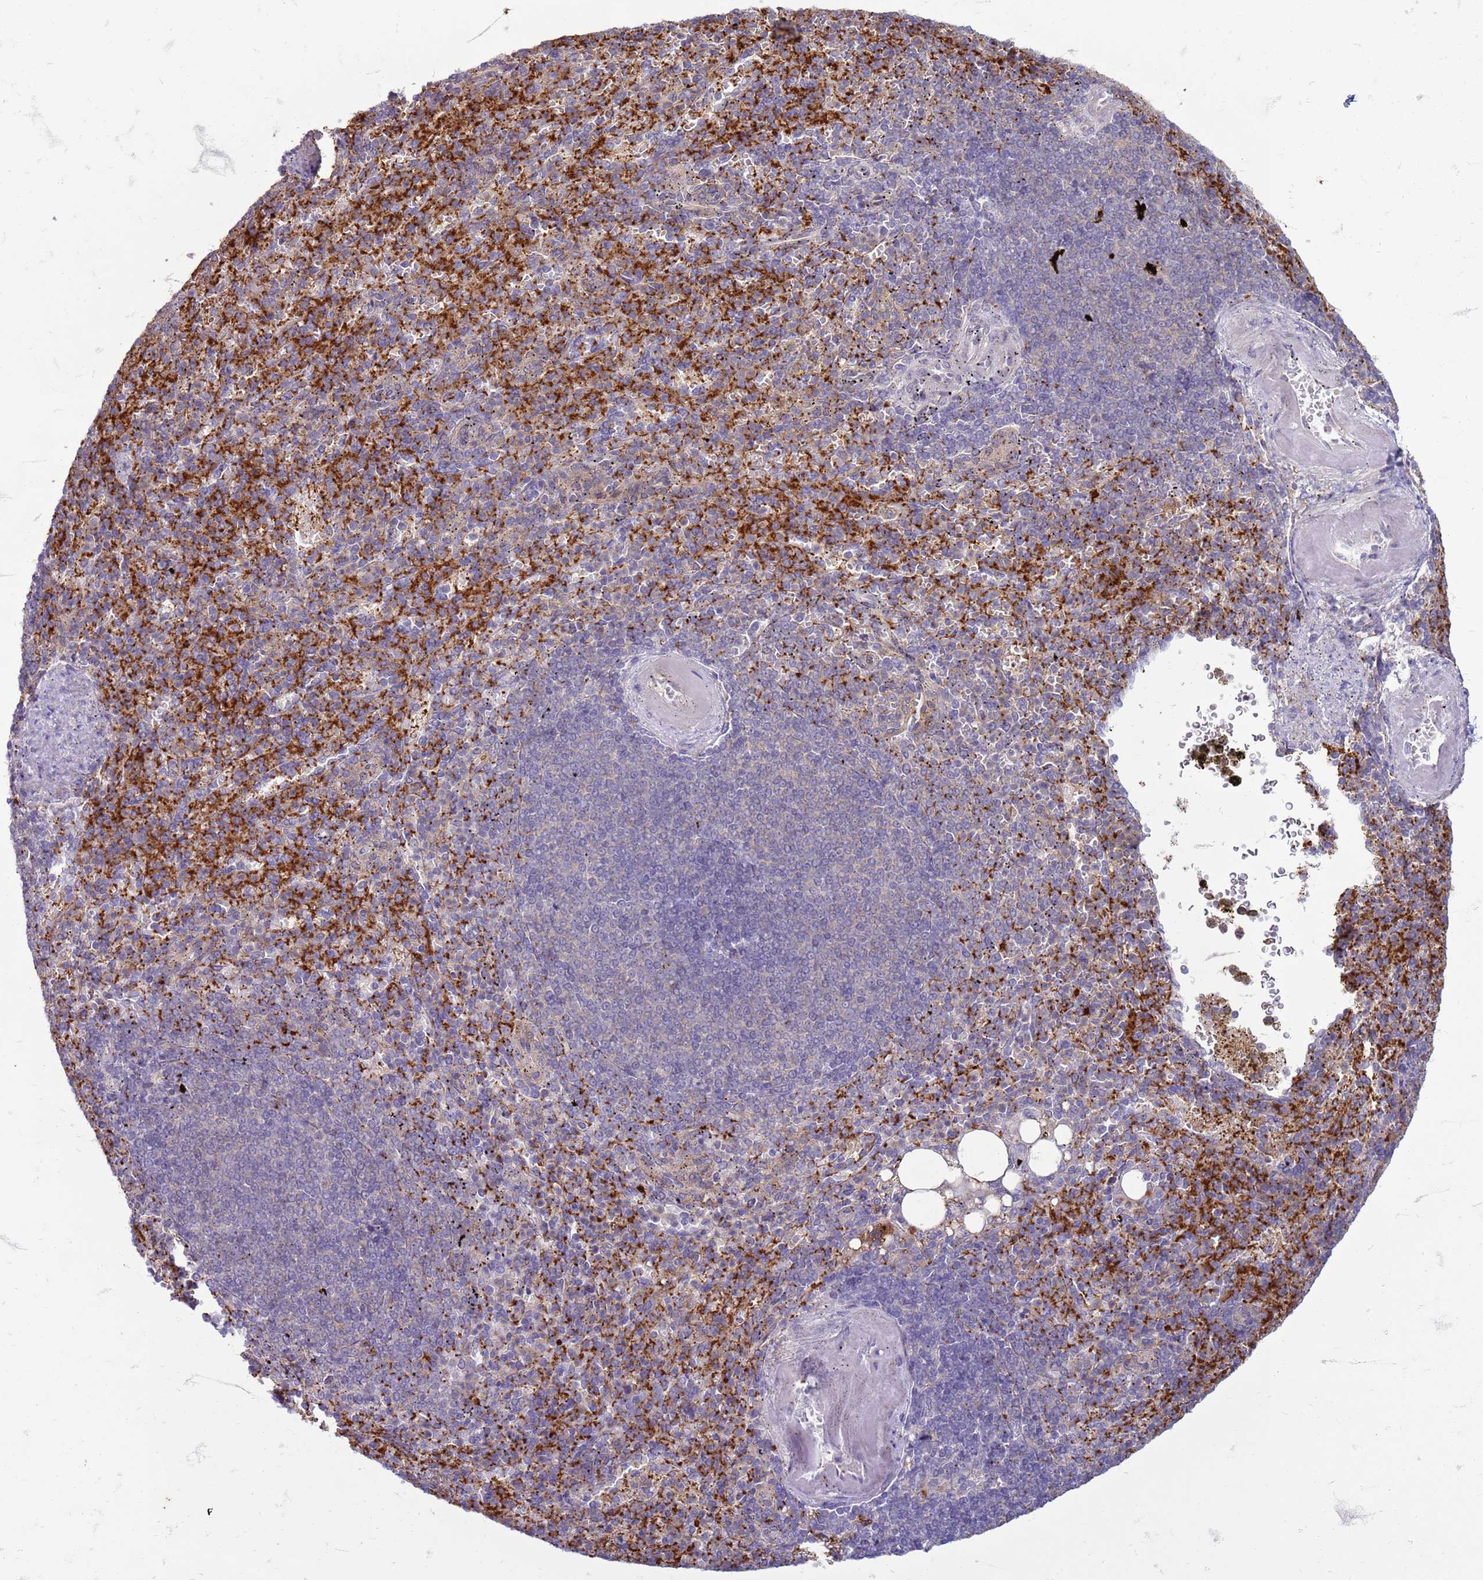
{"staining": {"intensity": "strong", "quantity": "<25%", "location": "cytoplasmic/membranous"}, "tissue": "spleen", "cell_type": "Cells in red pulp", "image_type": "normal", "snomed": [{"axis": "morphology", "description": "Normal tissue, NOS"}, {"axis": "topography", "description": "Spleen"}], "caption": "IHC histopathology image of benign spleen stained for a protein (brown), which demonstrates medium levels of strong cytoplasmic/membranous expression in approximately <25% of cells in red pulp.", "gene": "SLC15A3", "patient": {"sex": "female", "age": 74}}